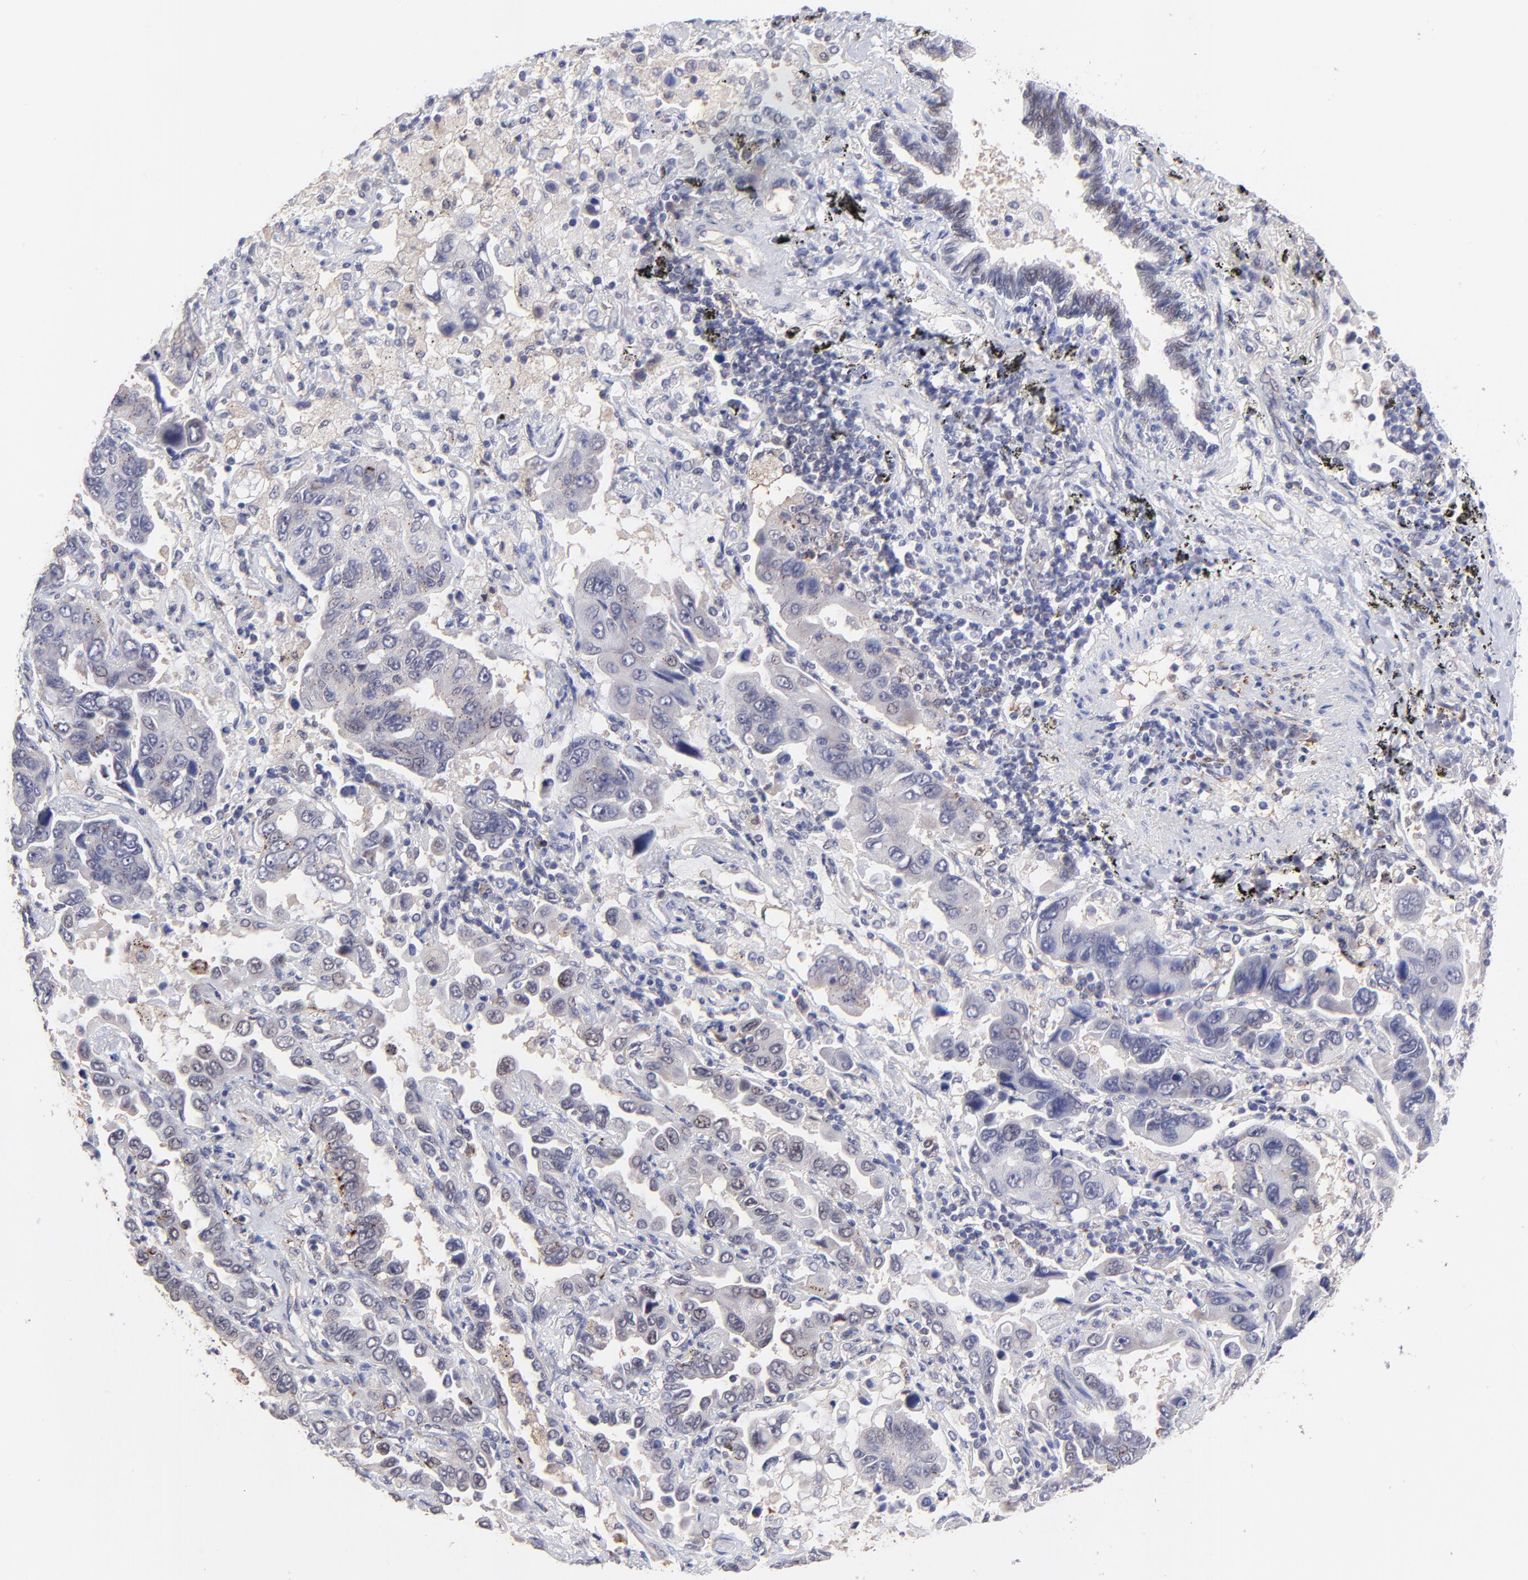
{"staining": {"intensity": "negative", "quantity": "none", "location": "none"}, "tissue": "lung cancer", "cell_type": "Tumor cells", "image_type": "cancer", "snomed": [{"axis": "morphology", "description": "Adenocarcinoma, NOS"}, {"axis": "topography", "description": "Lung"}], "caption": "DAB (3,3'-diaminobenzidine) immunohistochemical staining of human lung cancer (adenocarcinoma) demonstrates no significant staining in tumor cells. The staining is performed using DAB (3,3'-diaminobenzidine) brown chromogen with nuclei counter-stained in using hematoxylin.", "gene": "ZNF747", "patient": {"sex": "male", "age": 64}}